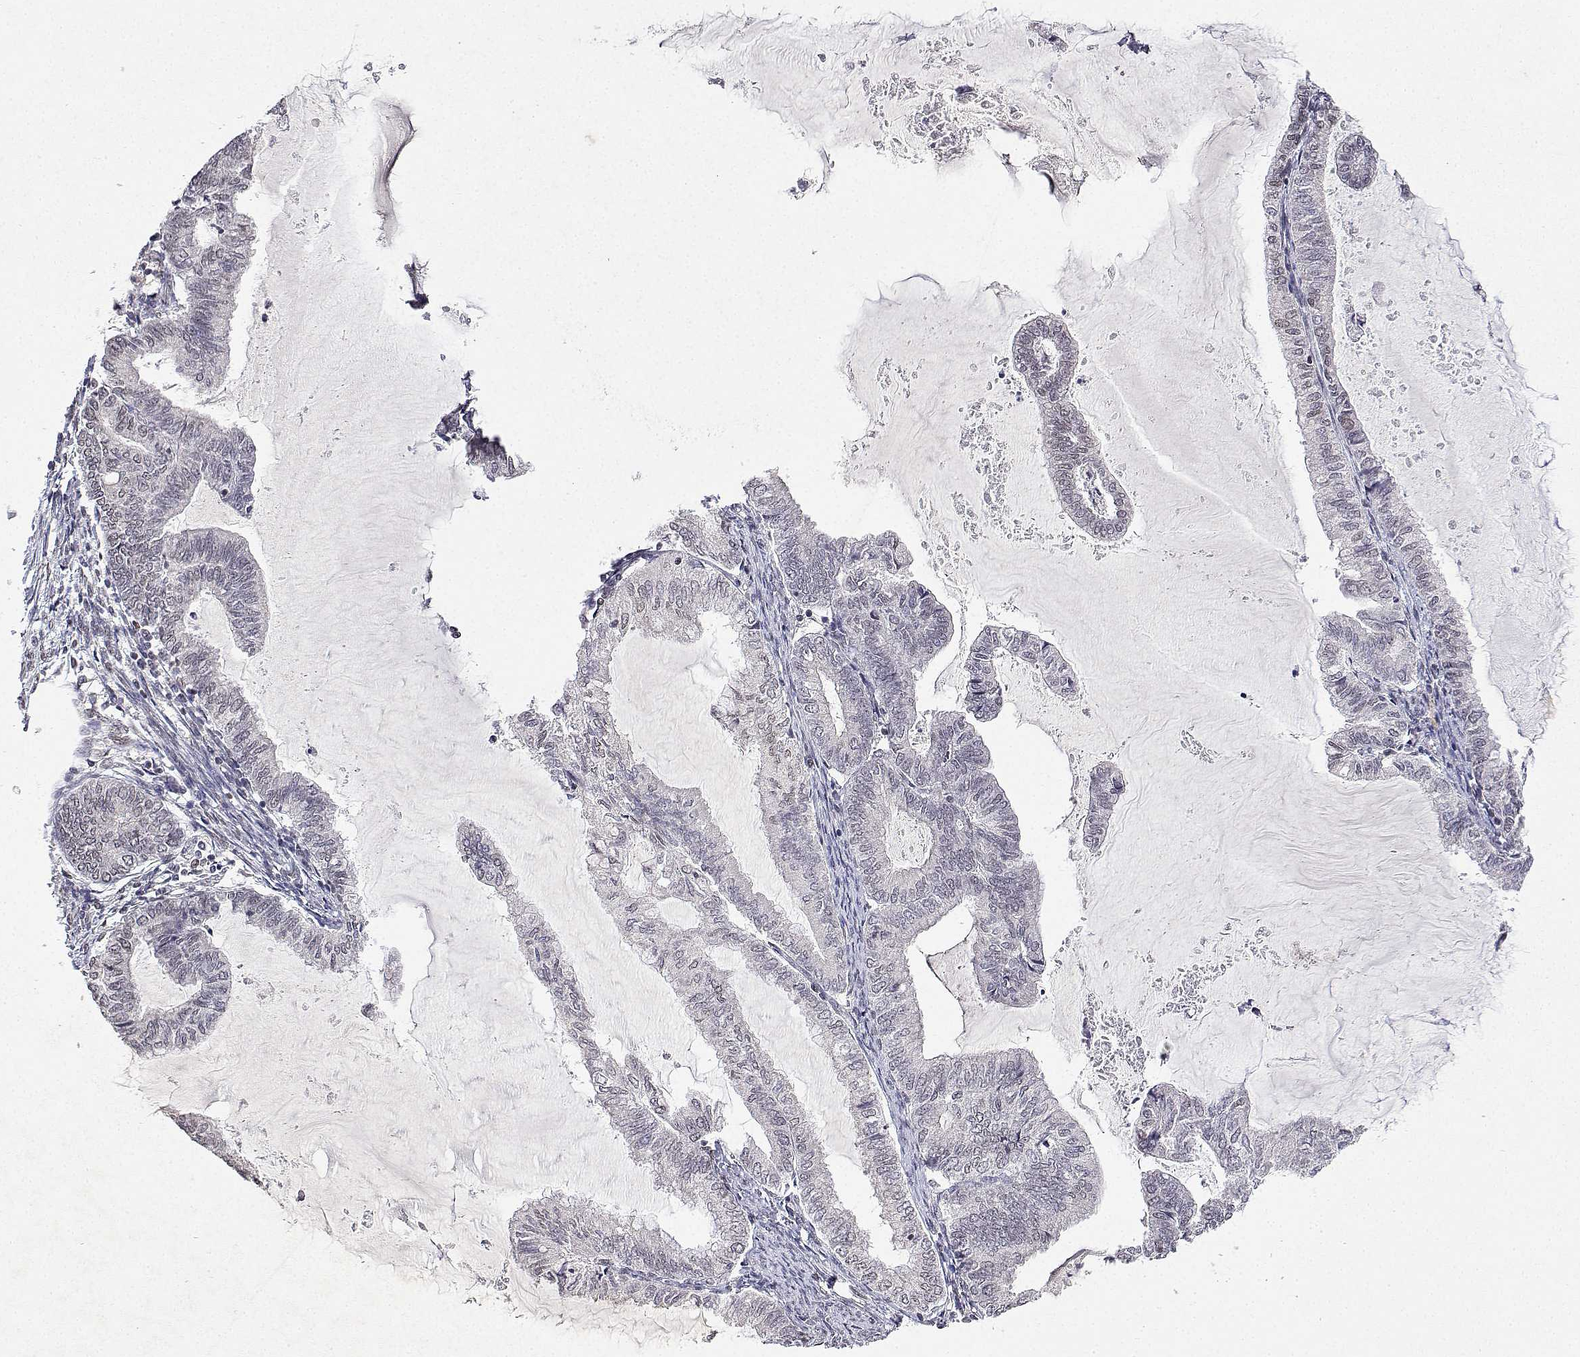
{"staining": {"intensity": "negative", "quantity": "none", "location": "none"}, "tissue": "endometrial cancer", "cell_type": "Tumor cells", "image_type": "cancer", "snomed": [{"axis": "morphology", "description": "Adenocarcinoma, NOS"}, {"axis": "topography", "description": "Endometrium"}], "caption": "This is an immunohistochemistry histopathology image of human adenocarcinoma (endometrial). There is no expression in tumor cells.", "gene": "XPC", "patient": {"sex": "female", "age": 79}}